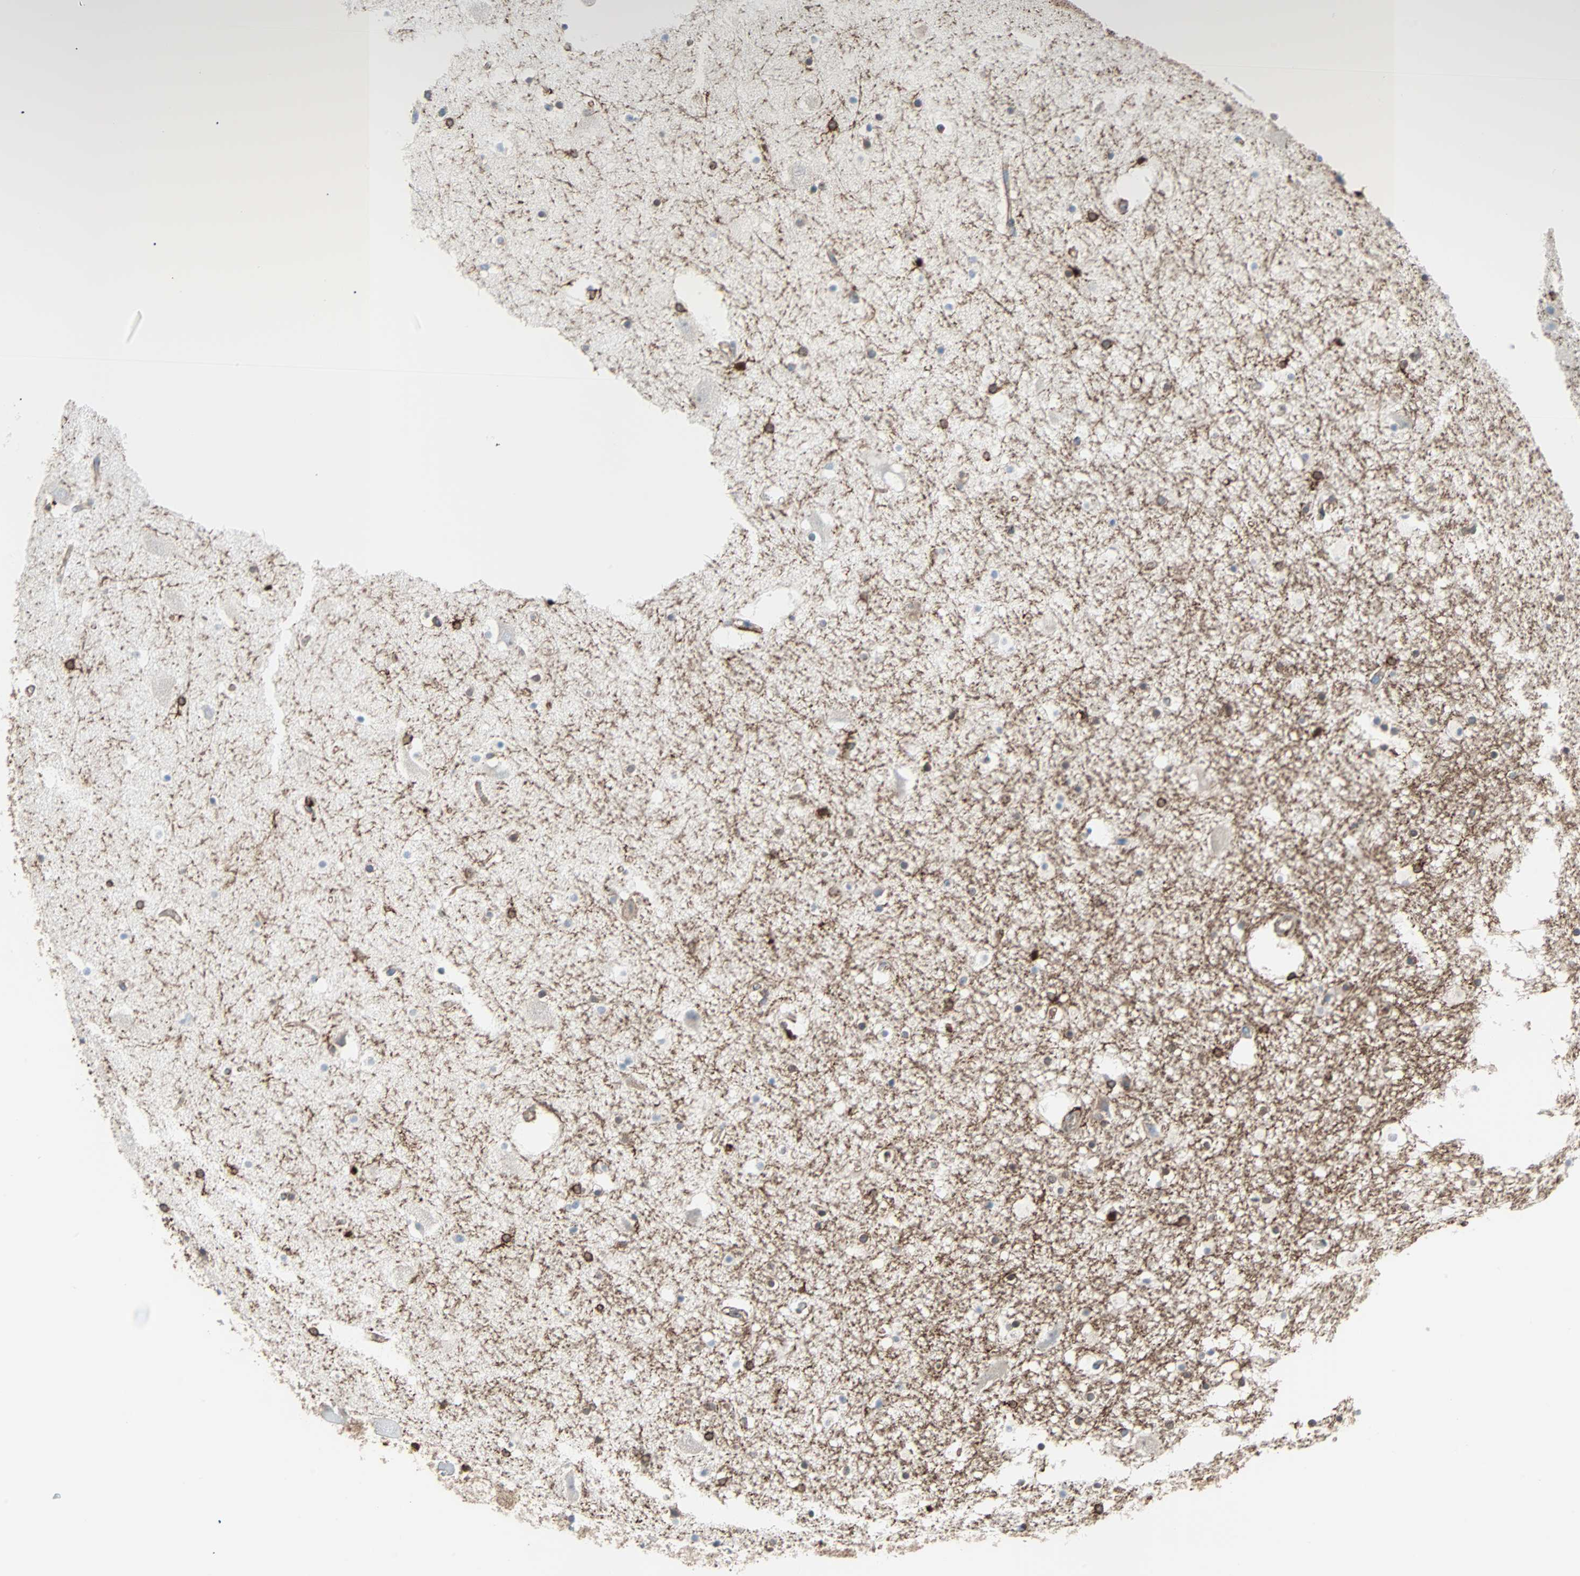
{"staining": {"intensity": "strong", "quantity": "25%-75%", "location": "cytoplasmic/membranous"}, "tissue": "hippocampus", "cell_type": "Glial cells", "image_type": "normal", "snomed": [{"axis": "morphology", "description": "Normal tissue, NOS"}, {"axis": "topography", "description": "Hippocampus"}], "caption": "Brown immunohistochemical staining in normal human hippocampus shows strong cytoplasmic/membranous expression in about 25%-75% of glial cells.", "gene": "EPB41L2", "patient": {"sex": "male", "age": 45}}